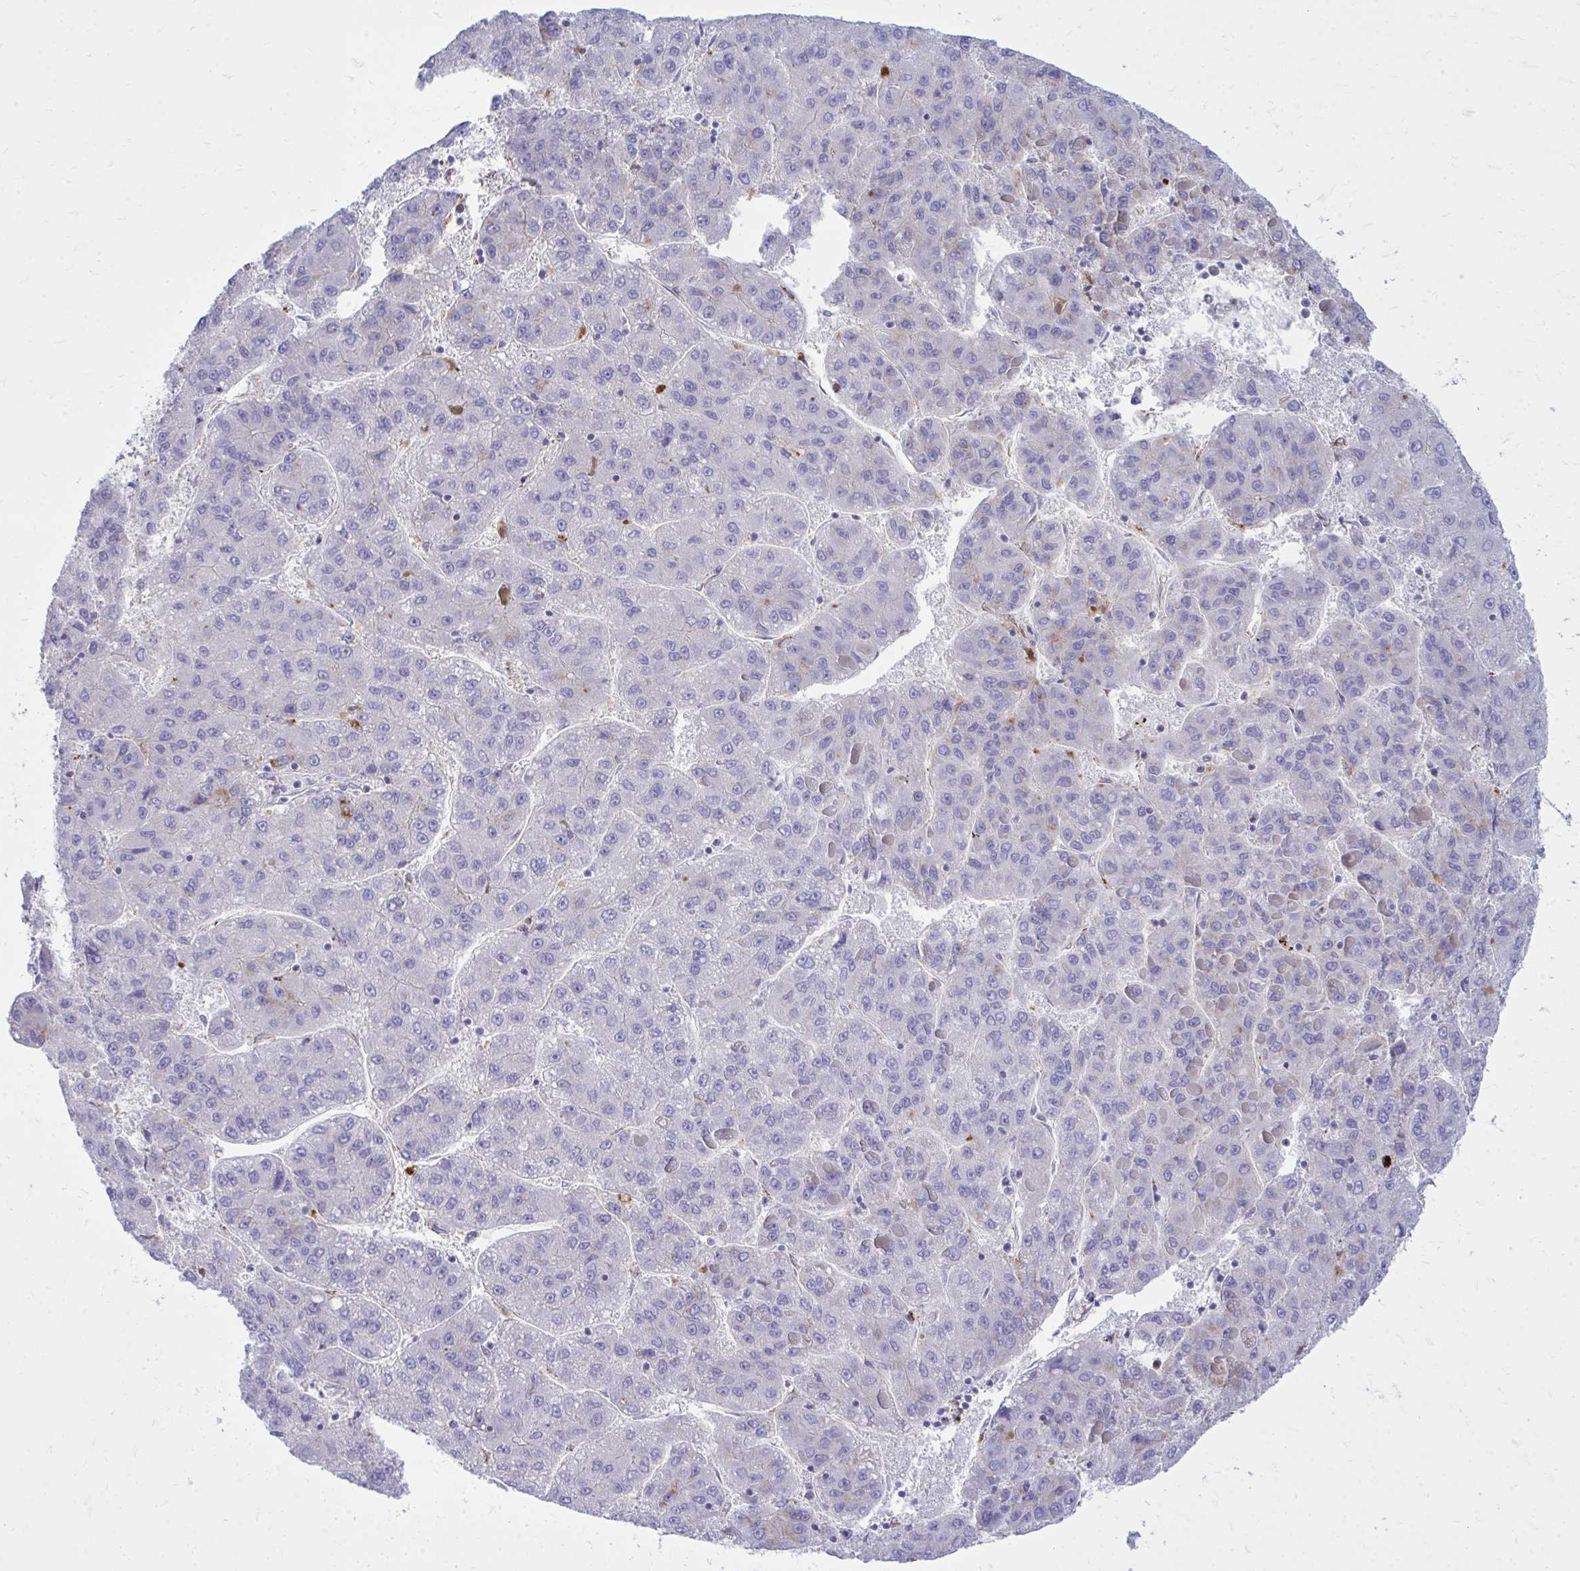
{"staining": {"intensity": "weak", "quantity": "<25%", "location": "cytoplasmic/membranous"}, "tissue": "liver cancer", "cell_type": "Tumor cells", "image_type": "cancer", "snomed": [{"axis": "morphology", "description": "Carcinoma, Hepatocellular, NOS"}, {"axis": "topography", "description": "Liver"}], "caption": "Photomicrograph shows no protein expression in tumor cells of liver cancer (hepatocellular carcinoma) tissue.", "gene": "TP53I11", "patient": {"sex": "female", "age": 82}}